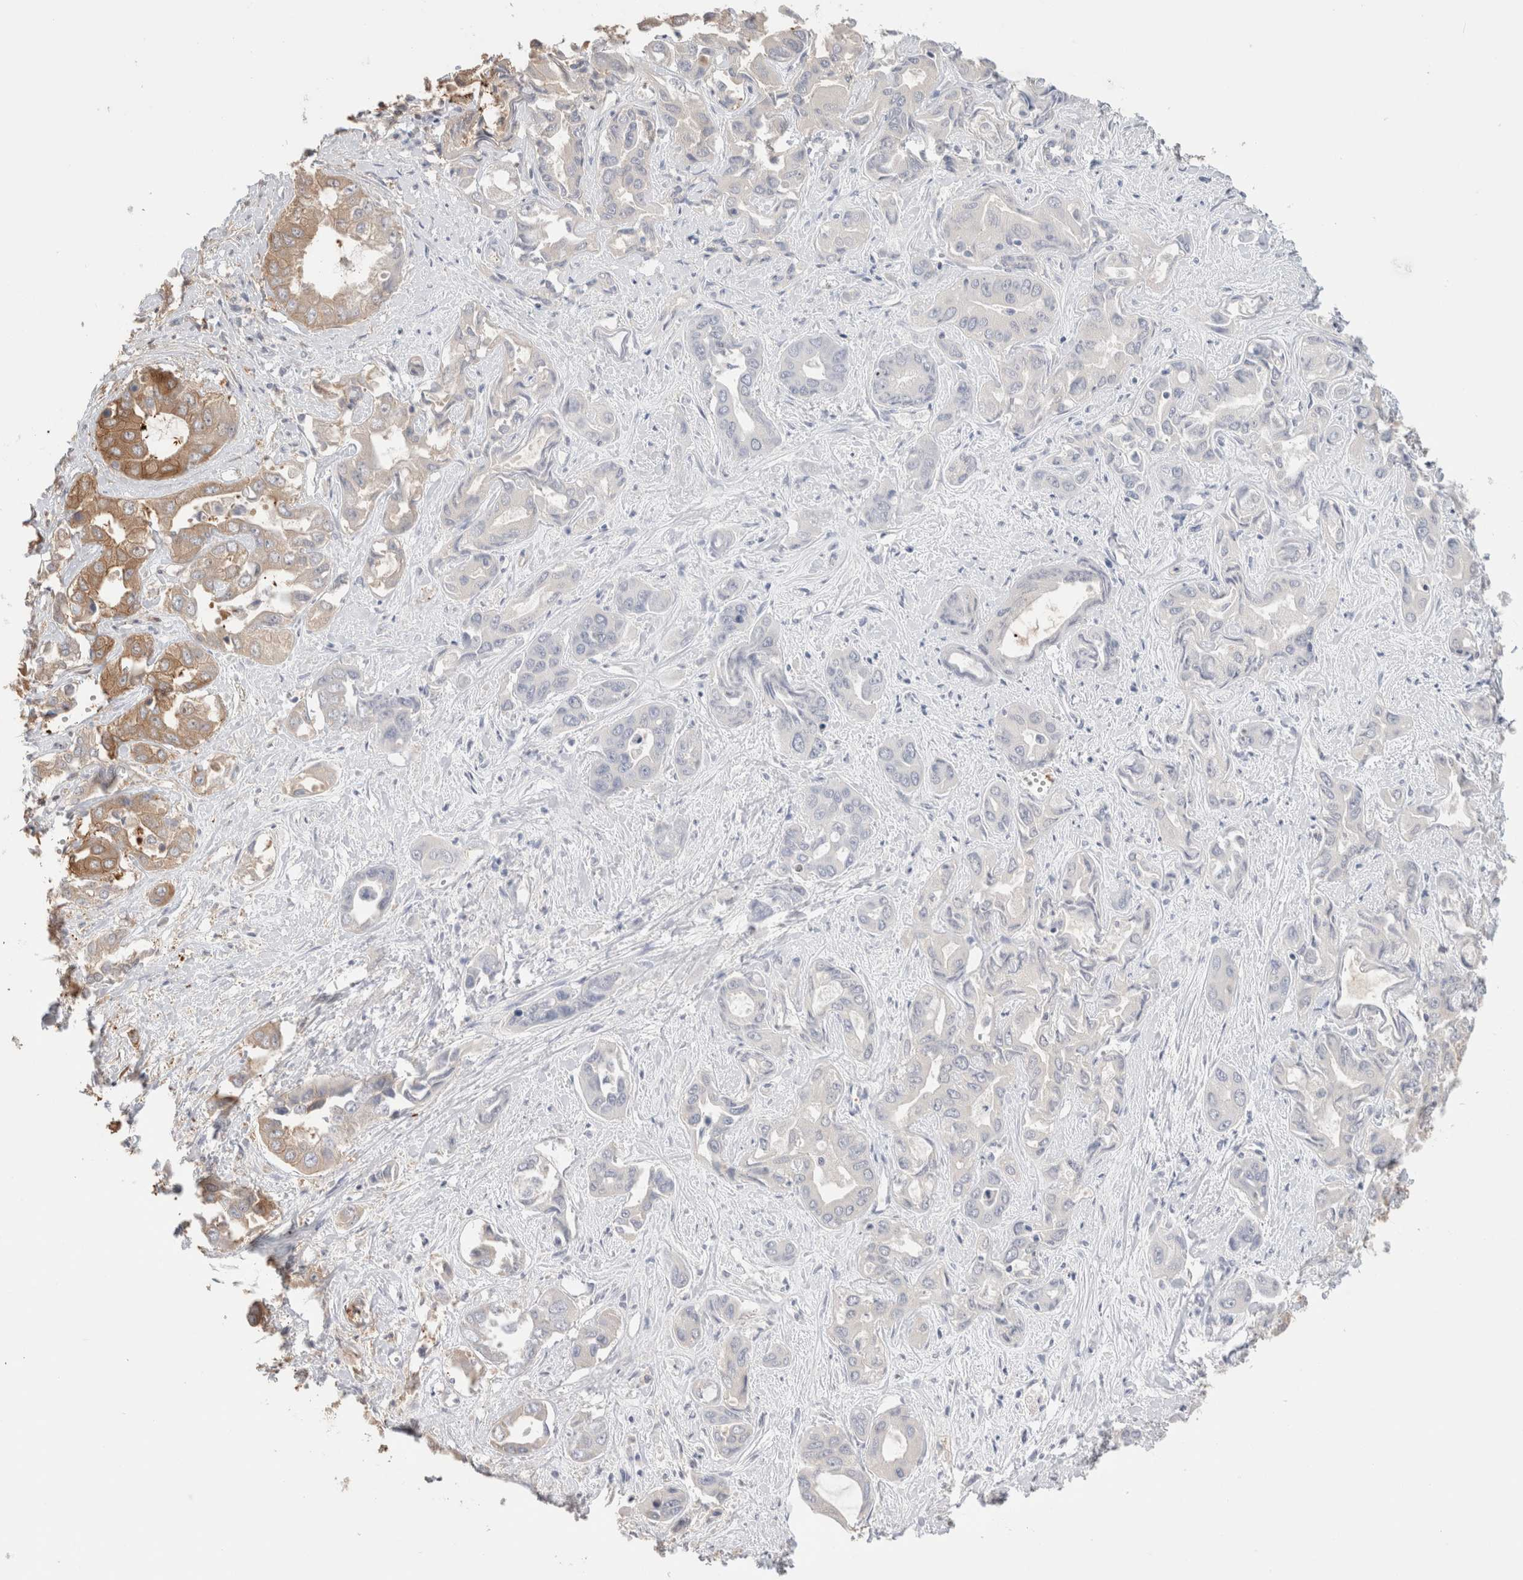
{"staining": {"intensity": "moderate", "quantity": "25%-75%", "location": "cytoplasmic/membranous,nuclear"}, "tissue": "liver cancer", "cell_type": "Tumor cells", "image_type": "cancer", "snomed": [{"axis": "morphology", "description": "Cholangiocarcinoma"}, {"axis": "topography", "description": "Liver"}], "caption": "Immunohistochemistry micrograph of neoplastic tissue: liver cancer (cholangiocarcinoma) stained using immunohistochemistry (IHC) shows medium levels of moderate protein expression localized specifically in the cytoplasmic/membranous and nuclear of tumor cells, appearing as a cytoplasmic/membranous and nuclear brown color.", "gene": "CAPN2", "patient": {"sex": "female", "age": 52}}